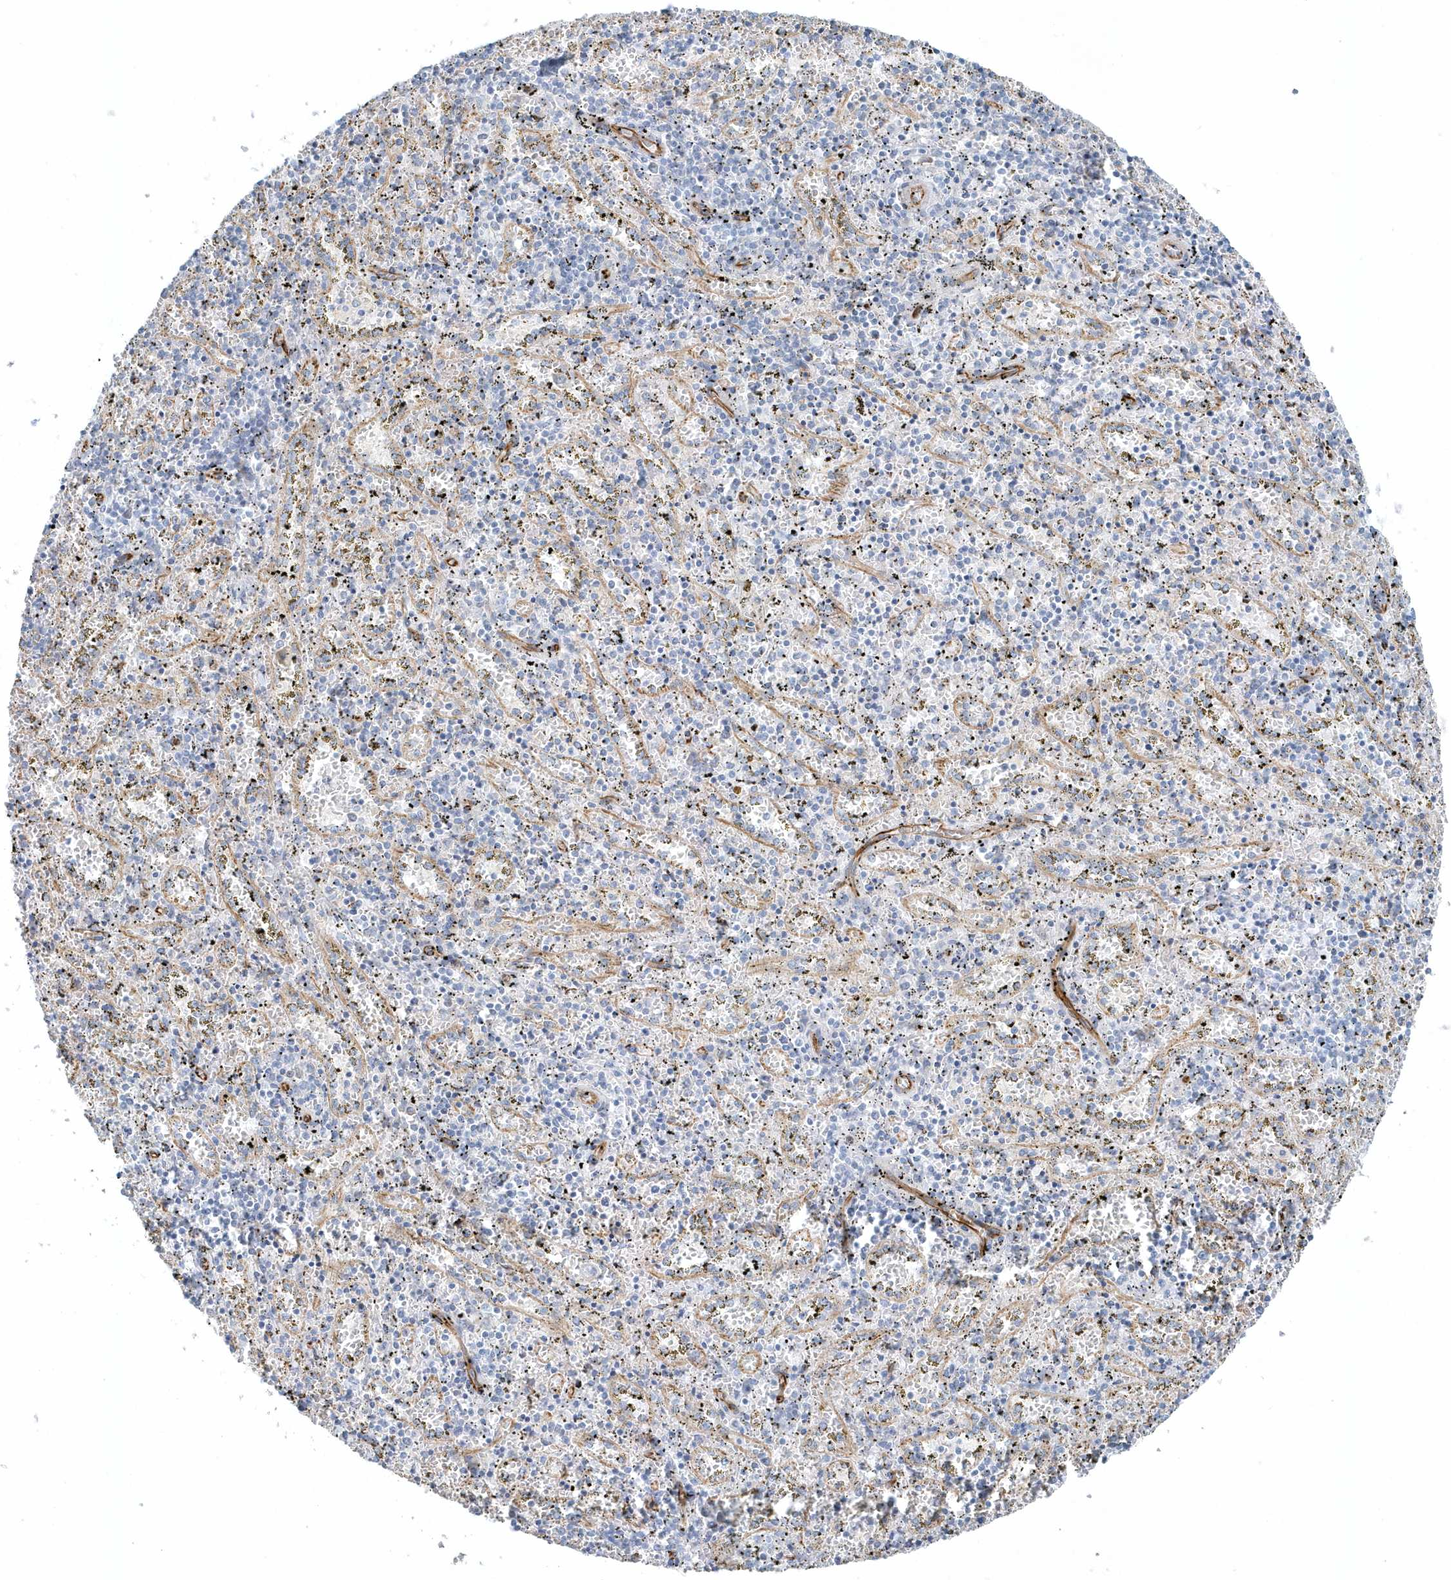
{"staining": {"intensity": "moderate", "quantity": "<25%", "location": "cytoplasmic/membranous"}, "tissue": "spleen", "cell_type": "Cells in red pulp", "image_type": "normal", "snomed": [{"axis": "morphology", "description": "Normal tissue, NOS"}, {"axis": "topography", "description": "Spleen"}], "caption": "Immunohistochemistry (IHC) of unremarkable human spleen shows low levels of moderate cytoplasmic/membranous positivity in about <25% of cells in red pulp.", "gene": "GPR152", "patient": {"sex": "male", "age": 11}}